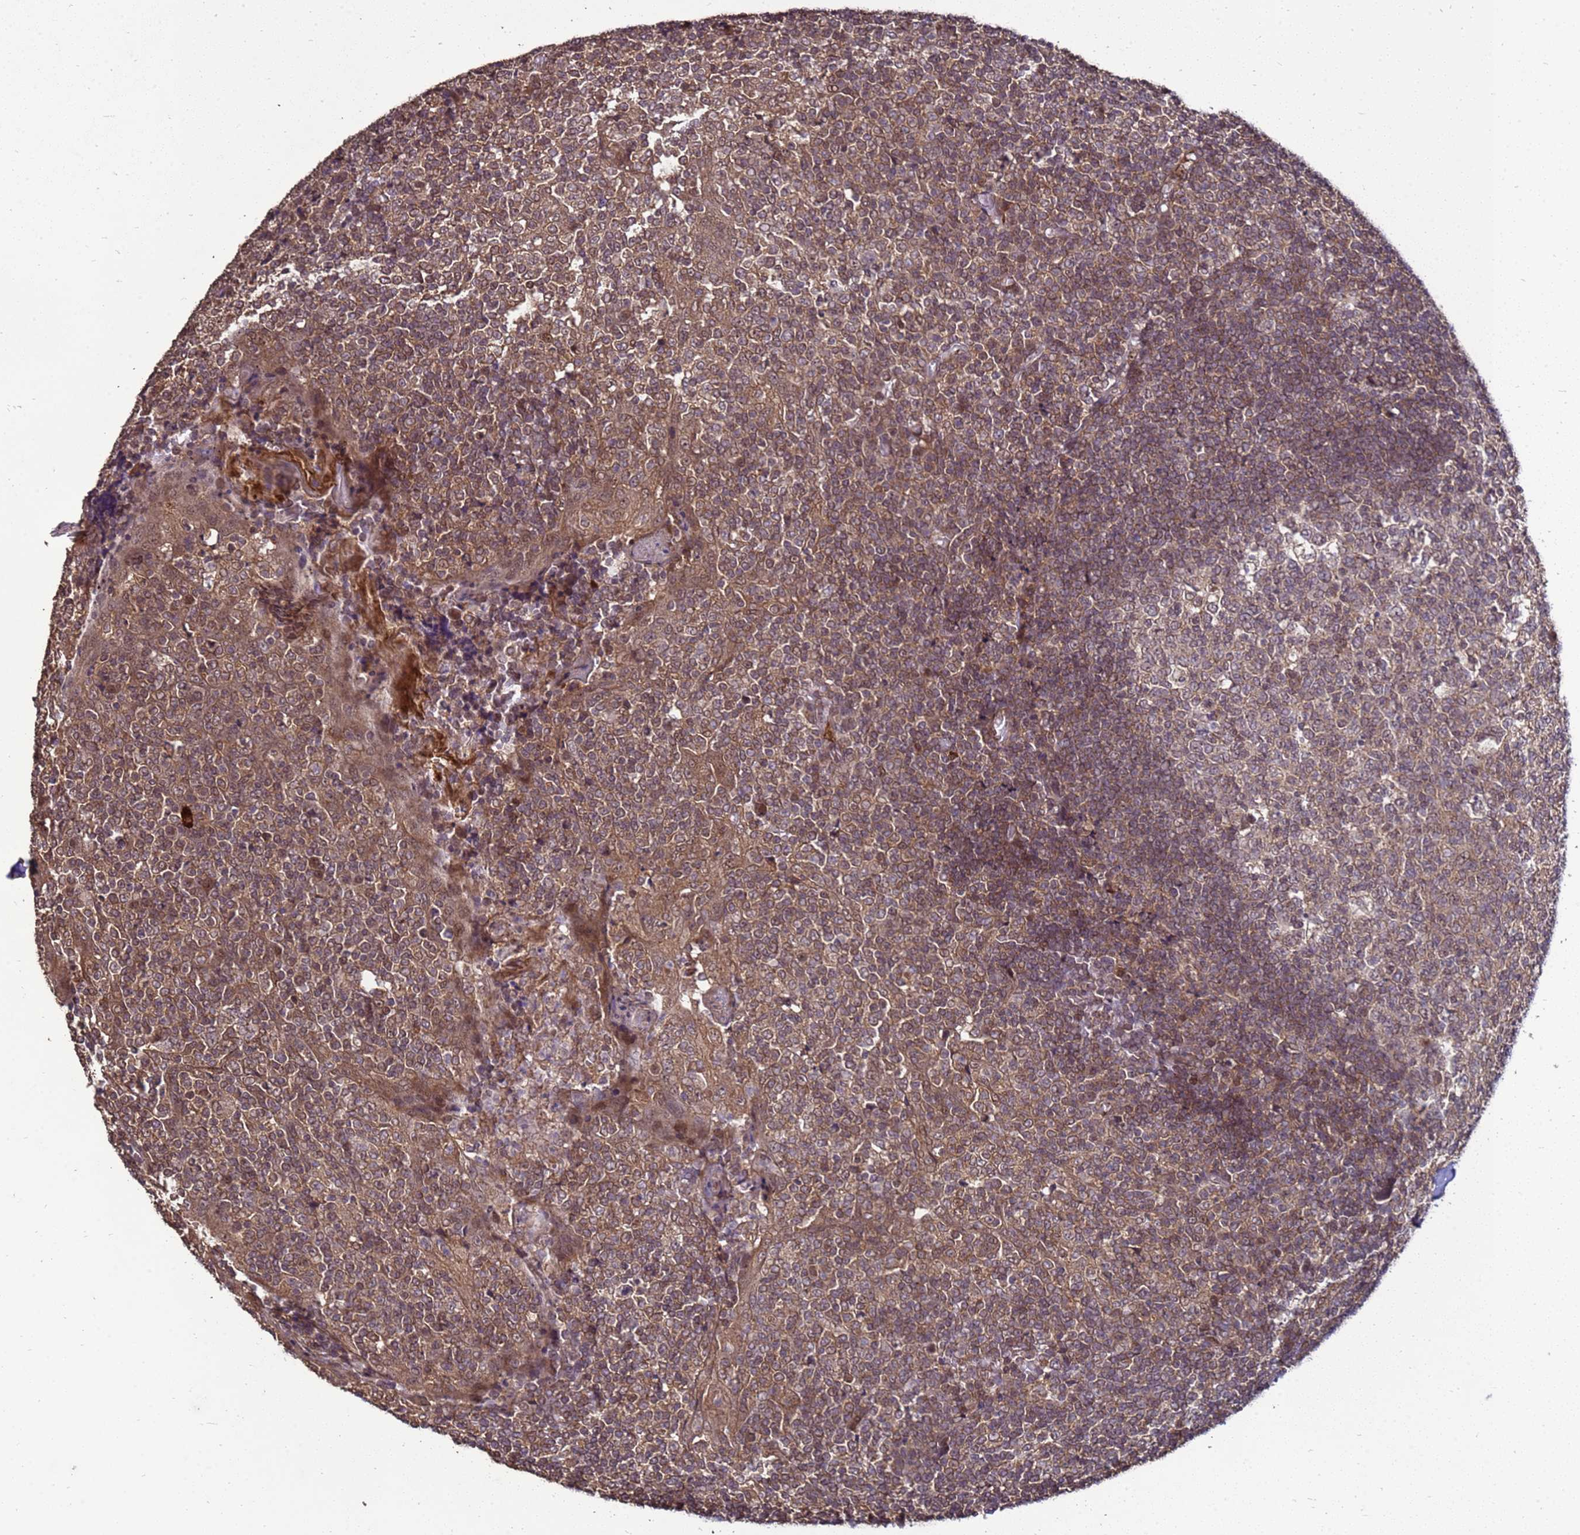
{"staining": {"intensity": "moderate", "quantity": ">75%", "location": "cytoplasmic/membranous"}, "tissue": "tonsil", "cell_type": "Germinal center cells", "image_type": "normal", "snomed": [{"axis": "morphology", "description": "Normal tissue, NOS"}, {"axis": "topography", "description": "Tonsil"}], "caption": "Tonsil stained with a brown dye shows moderate cytoplasmic/membranous positive positivity in about >75% of germinal center cells.", "gene": "CRBN", "patient": {"sex": "female", "age": 19}}